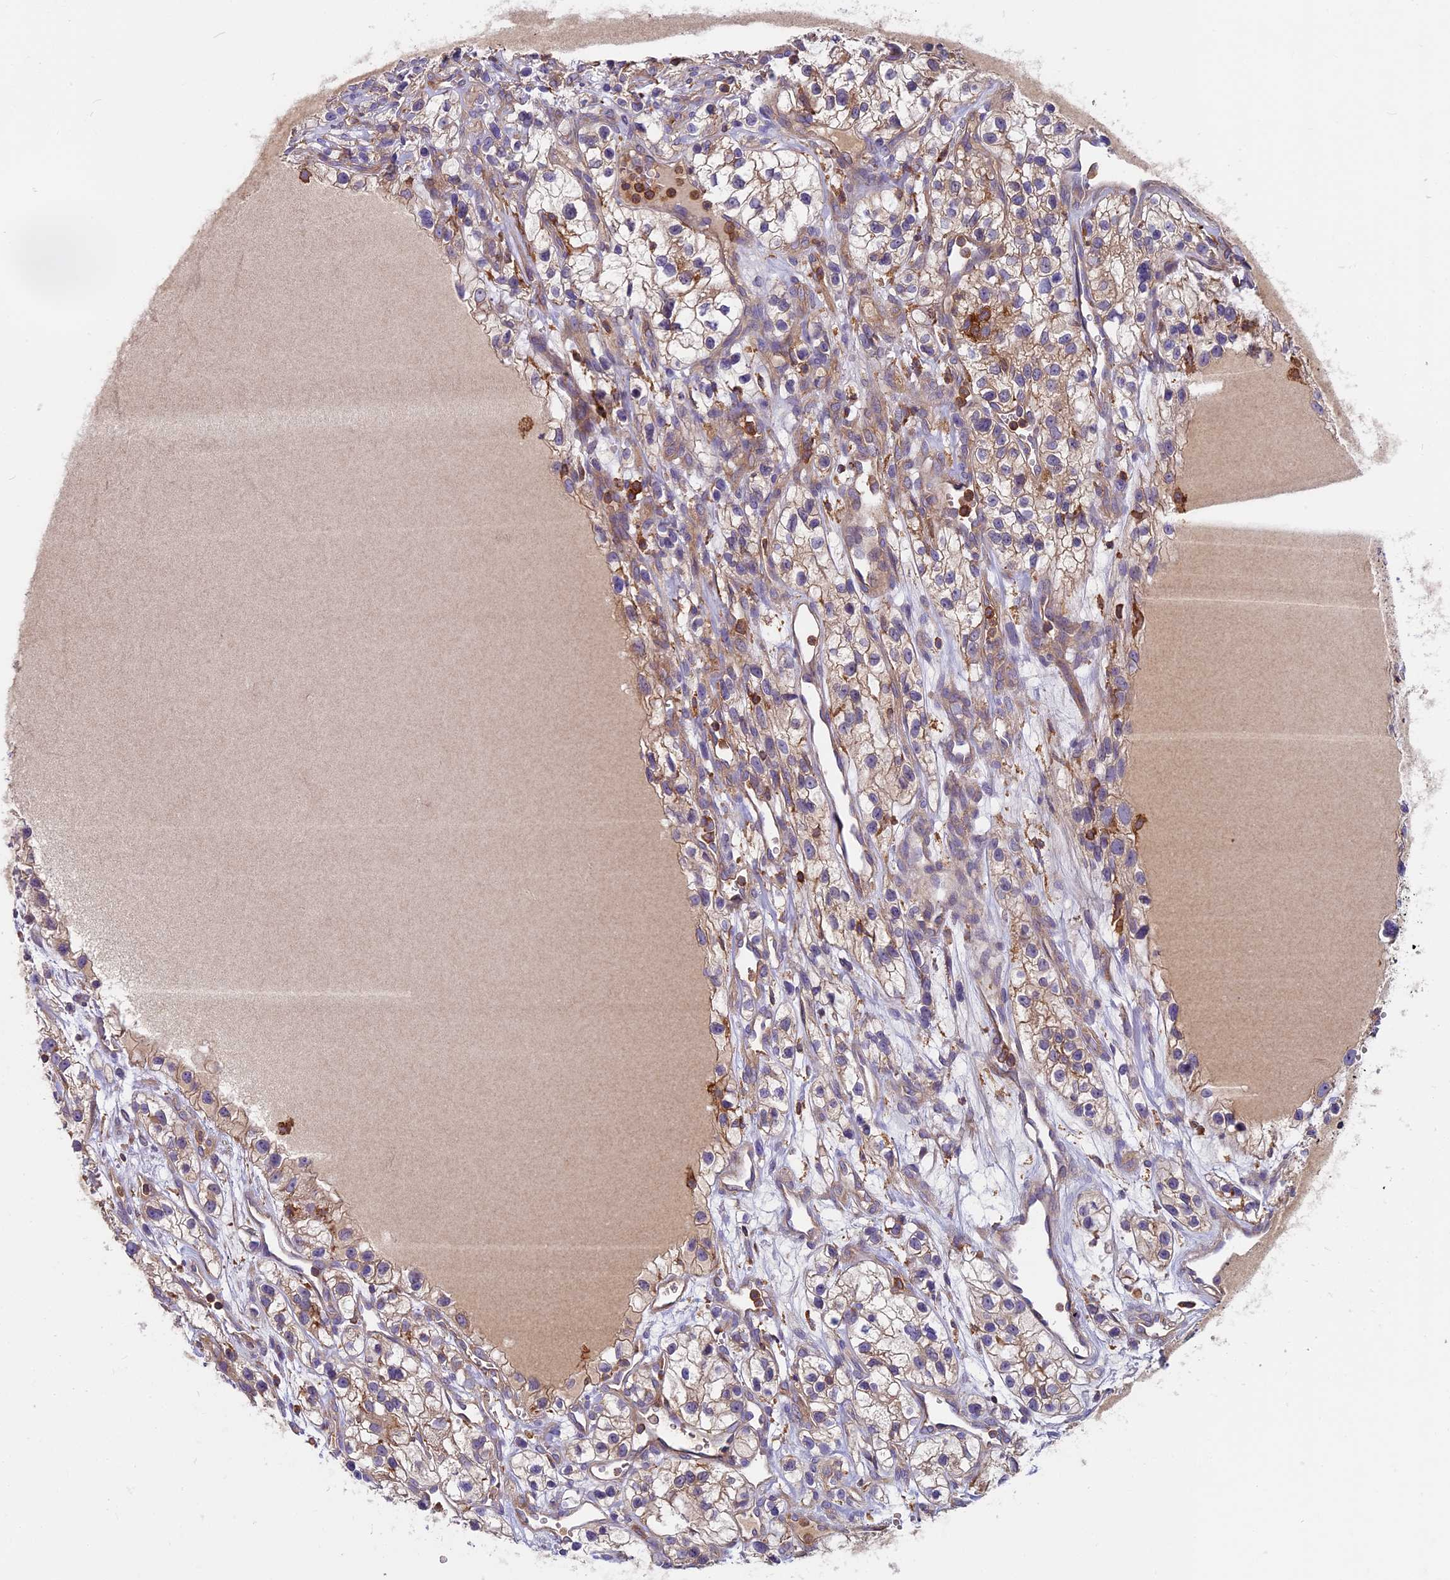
{"staining": {"intensity": "moderate", "quantity": "25%-75%", "location": "cytoplasmic/membranous"}, "tissue": "renal cancer", "cell_type": "Tumor cells", "image_type": "cancer", "snomed": [{"axis": "morphology", "description": "Adenocarcinoma, NOS"}, {"axis": "topography", "description": "Kidney"}], "caption": "A photomicrograph of renal cancer stained for a protein shows moderate cytoplasmic/membranous brown staining in tumor cells.", "gene": "MYO9B", "patient": {"sex": "female", "age": 57}}